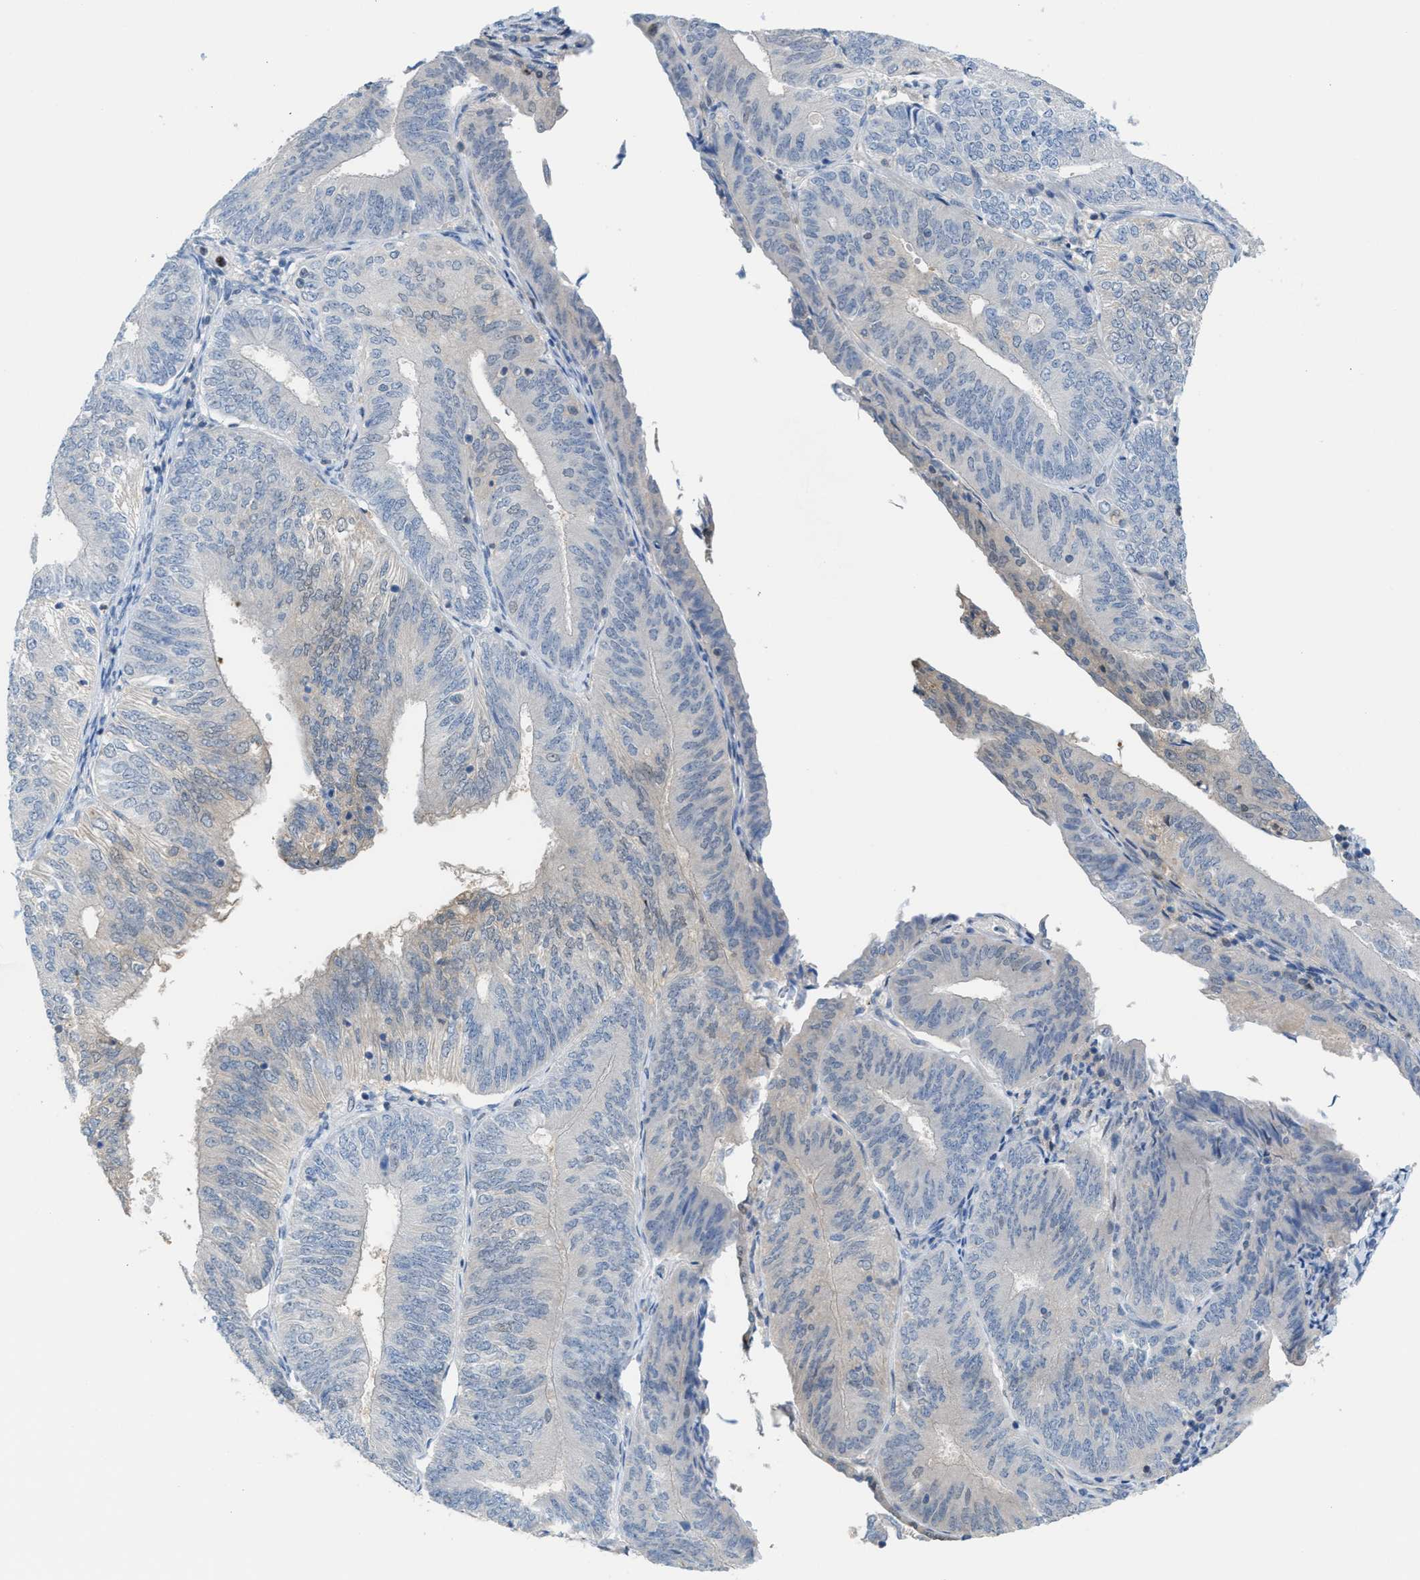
{"staining": {"intensity": "negative", "quantity": "none", "location": "none"}, "tissue": "endometrial cancer", "cell_type": "Tumor cells", "image_type": "cancer", "snomed": [{"axis": "morphology", "description": "Adenocarcinoma, NOS"}, {"axis": "topography", "description": "Endometrium"}], "caption": "Tumor cells are negative for brown protein staining in endometrial adenocarcinoma.", "gene": "PPM1D", "patient": {"sex": "female", "age": 58}}